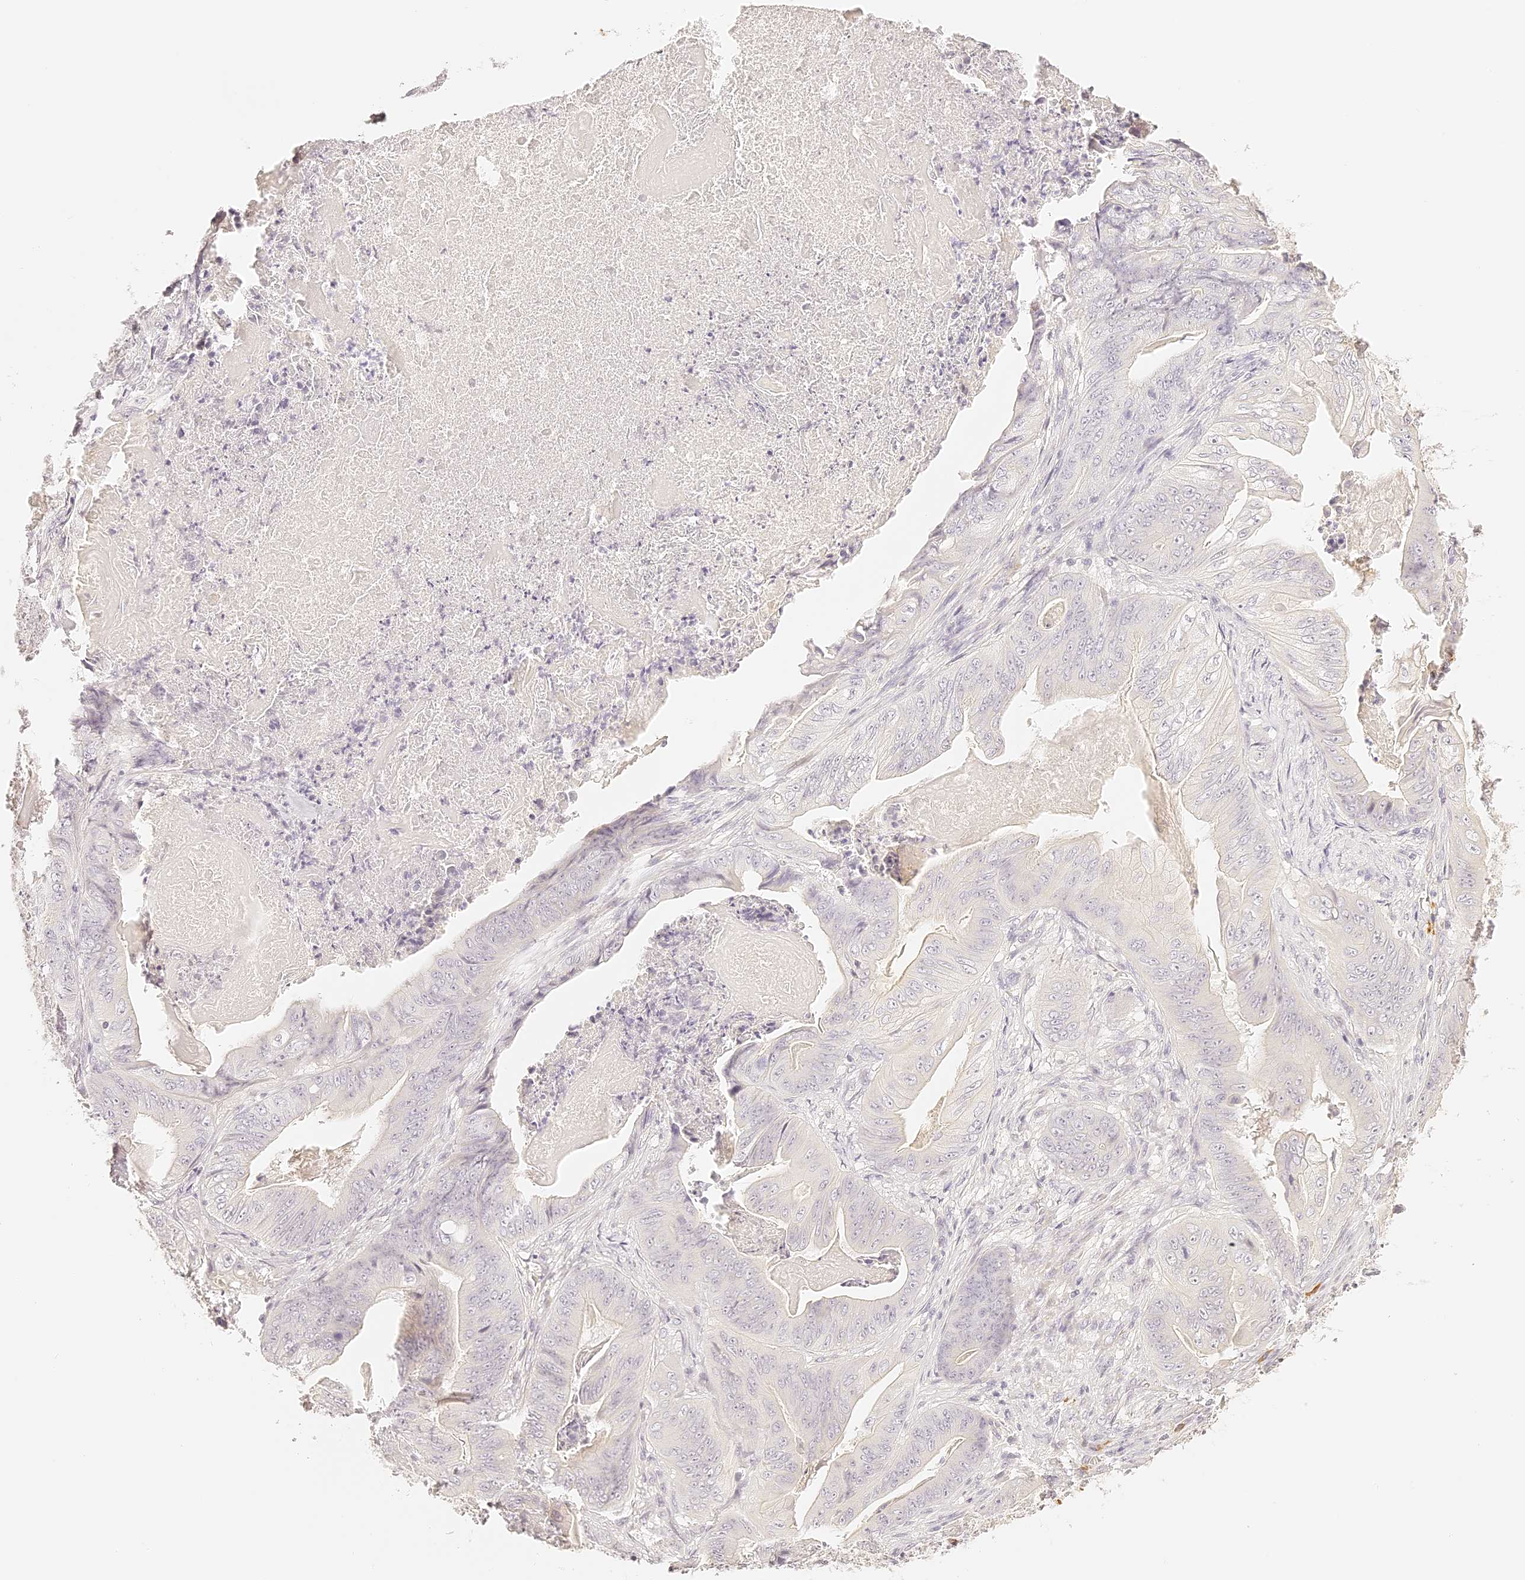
{"staining": {"intensity": "negative", "quantity": "none", "location": "none"}, "tissue": "stomach cancer", "cell_type": "Tumor cells", "image_type": "cancer", "snomed": [{"axis": "morphology", "description": "Adenocarcinoma, NOS"}, {"axis": "topography", "description": "Stomach"}], "caption": "Immunohistochemical staining of stomach cancer shows no significant staining in tumor cells. (DAB IHC, high magnification).", "gene": "TRIM45", "patient": {"sex": "female", "age": 73}}